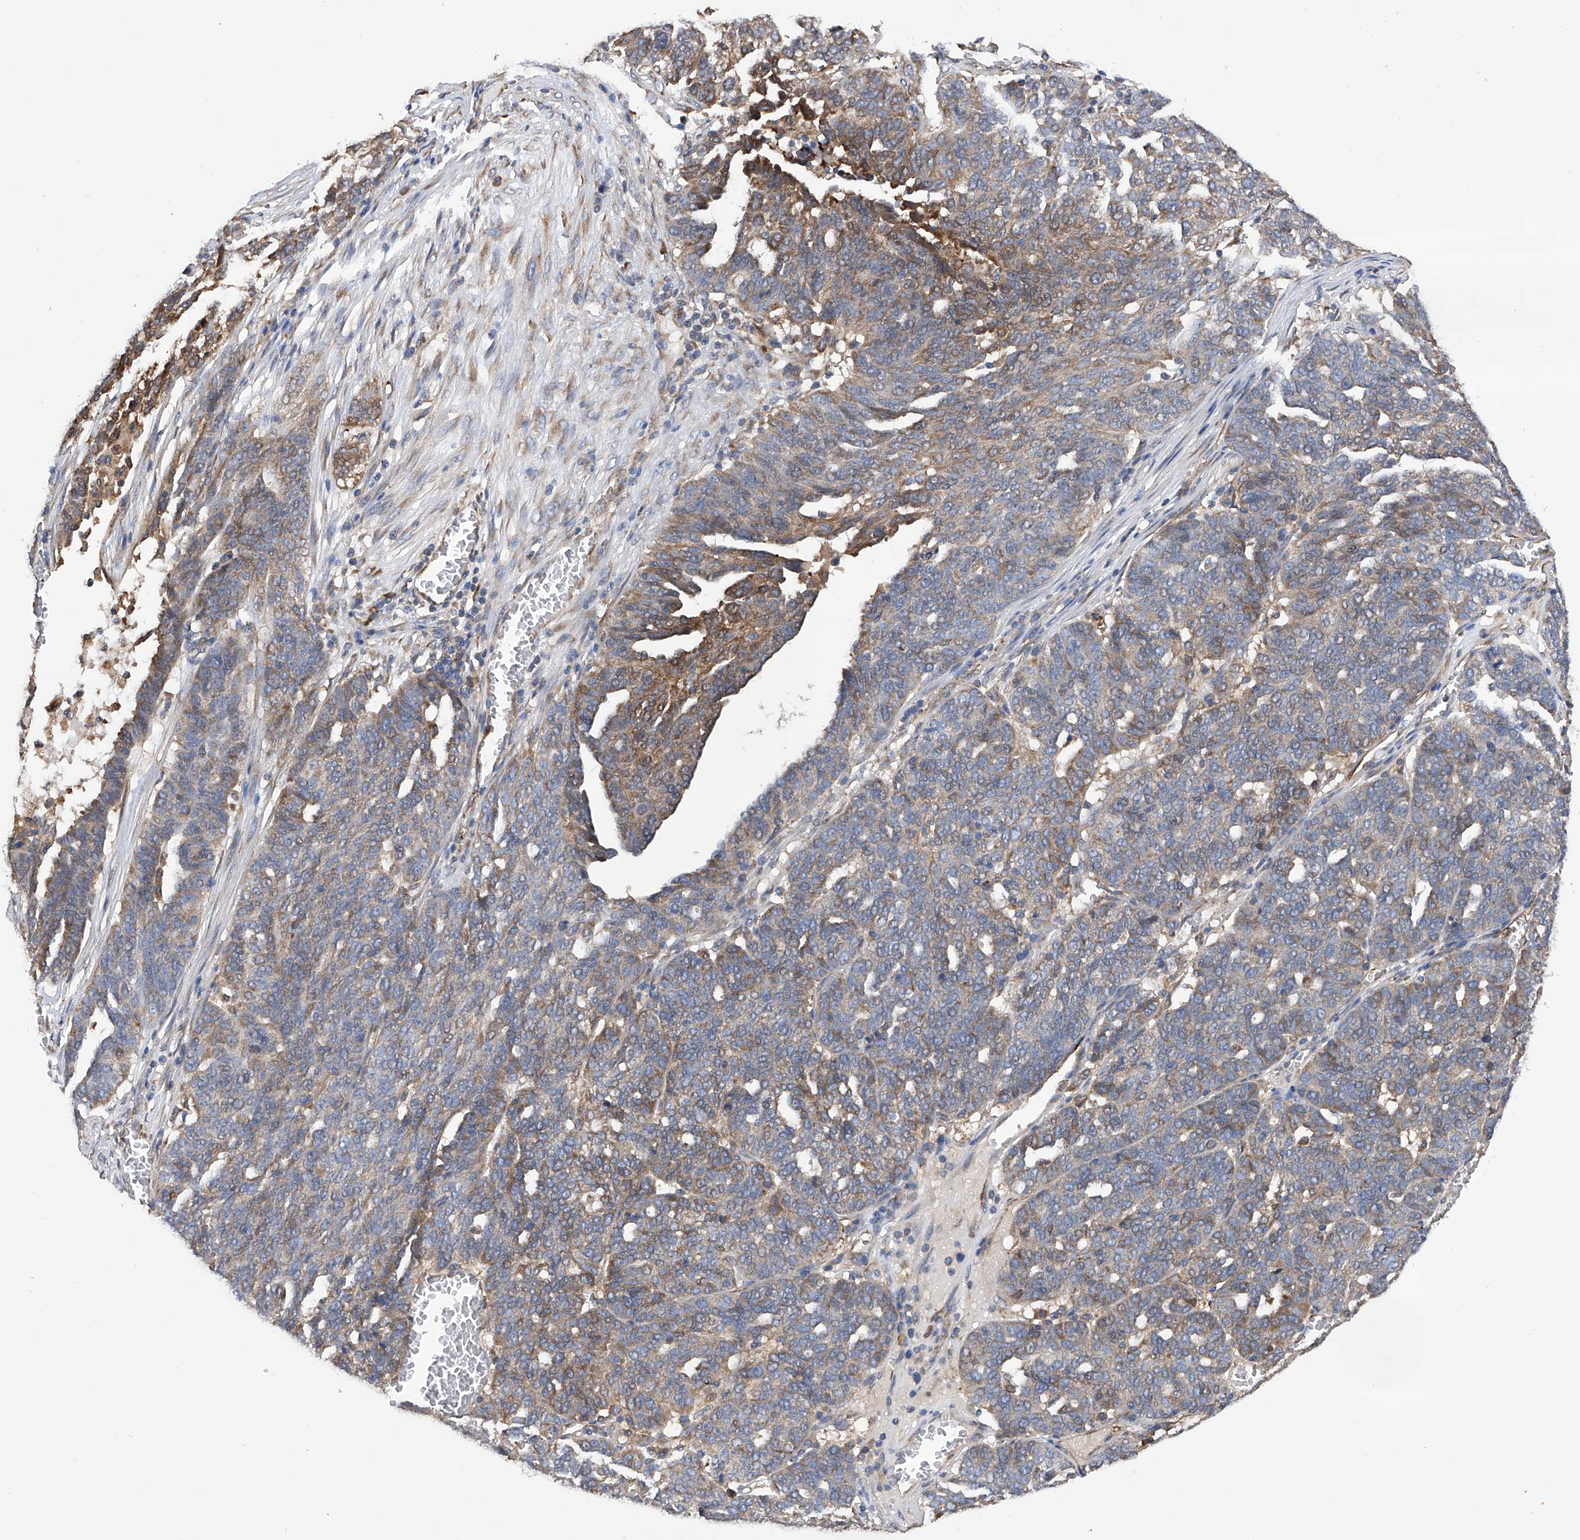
{"staining": {"intensity": "moderate", "quantity": ">75%", "location": "cytoplasmic/membranous"}, "tissue": "ovarian cancer", "cell_type": "Tumor cells", "image_type": "cancer", "snomed": [{"axis": "morphology", "description": "Cystadenocarcinoma, serous, NOS"}, {"axis": "topography", "description": "Ovary"}], "caption": "Human serous cystadenocarcinoma (ovarian) stained with a brown dye shows moderate cytoplasmic/membranous positive positivity in approximately >75% of tumor cells.", "gene": "INPP5B", "patient": {"sex": "female", "age": 59}}